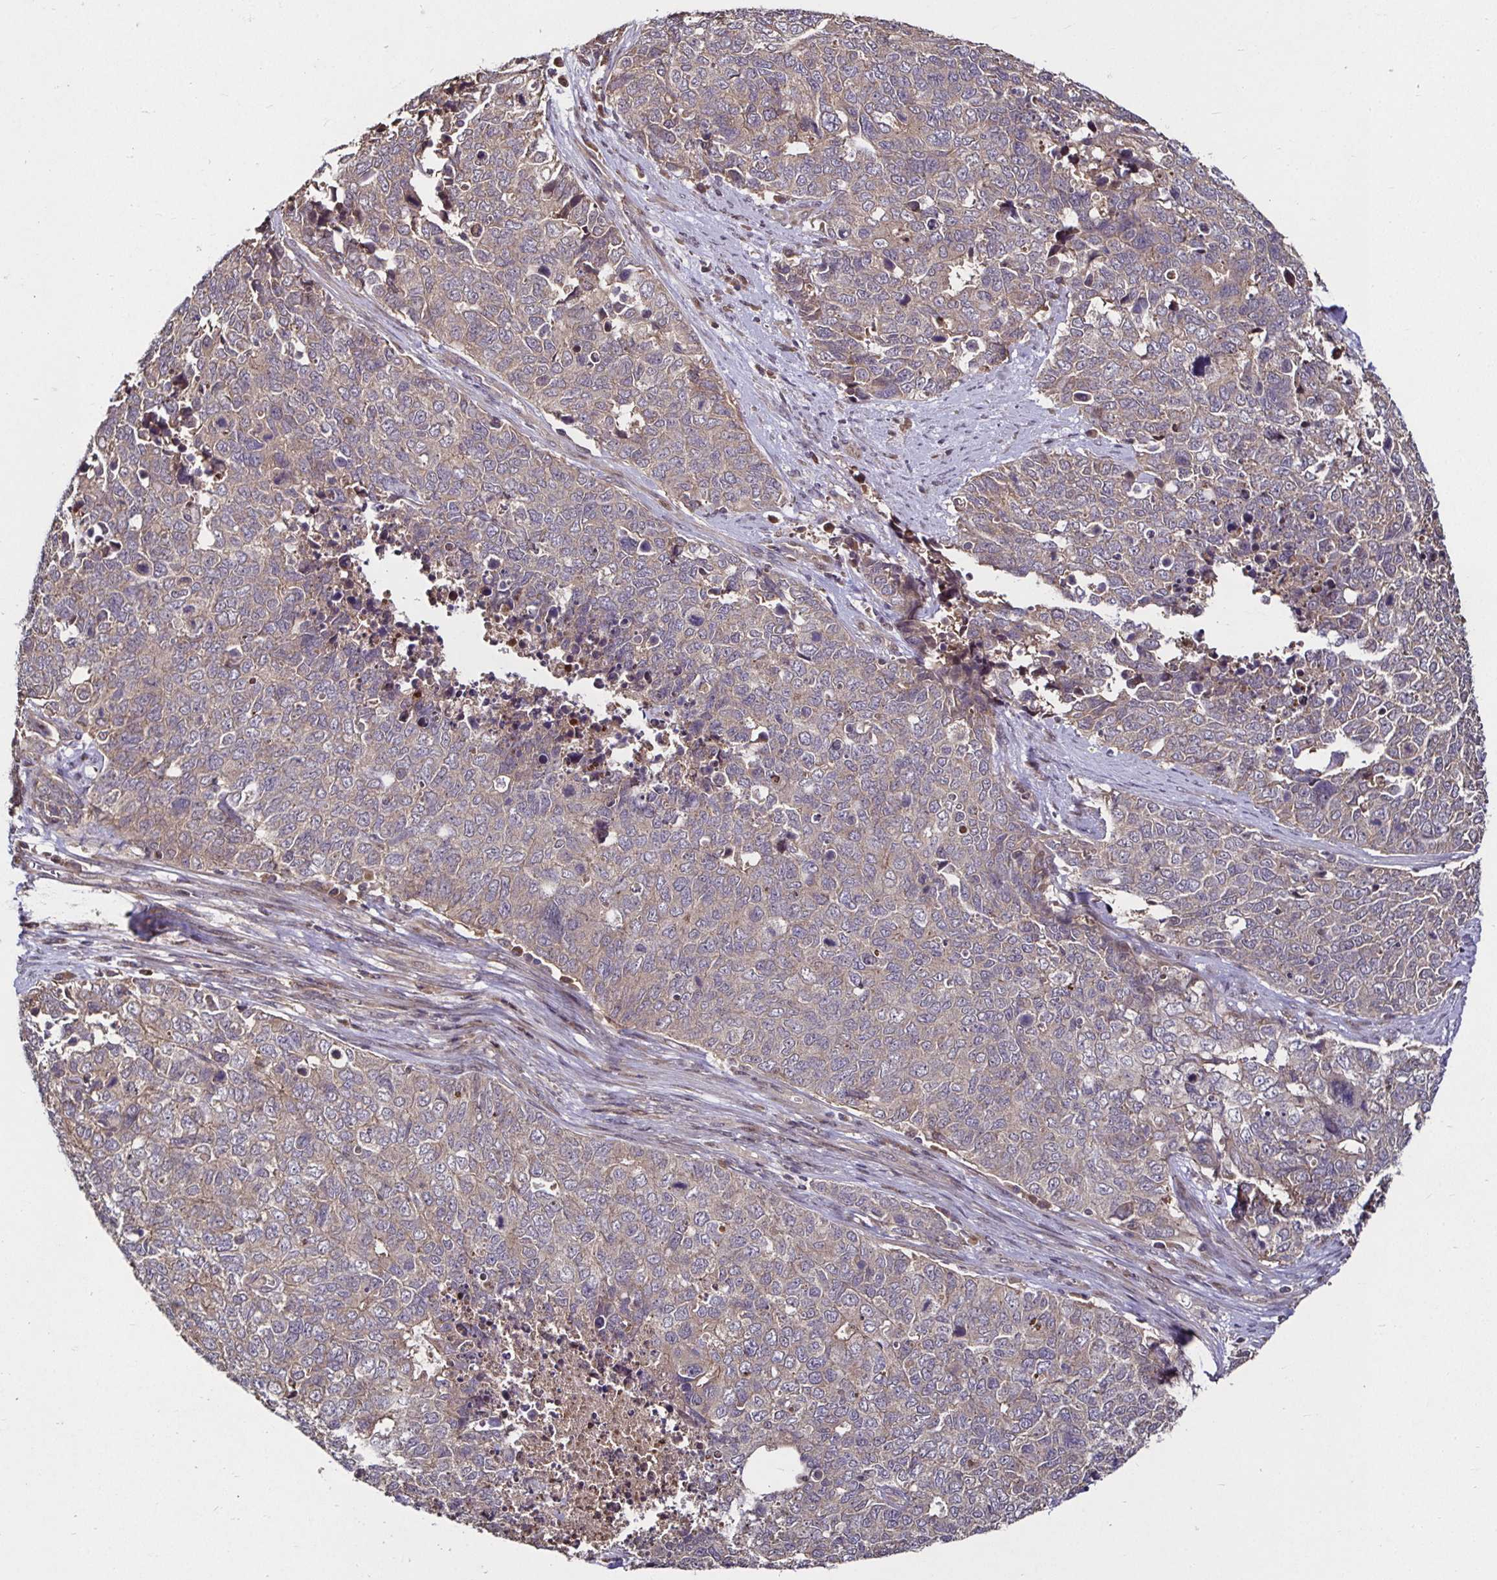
{"staining": {"intensity": "negative", "quantity": "none", "location": "none"}, "tissue": "cervical cancer", "cell_type": "Tumor cells", "image_type": "cancer", "snomed": [{"axis": "morphology", "description": "Adenocarcinoma, NOS"}, {"axis": "topography", "description": "Cervix"}], "caption": "A high-resolution micrograph shows immunohistochemistry staining of cervical cancer, which displays no significant expression in tumor cells.", "gene": "SMYD3", "patient": {"sex": "female", "age": 63}}